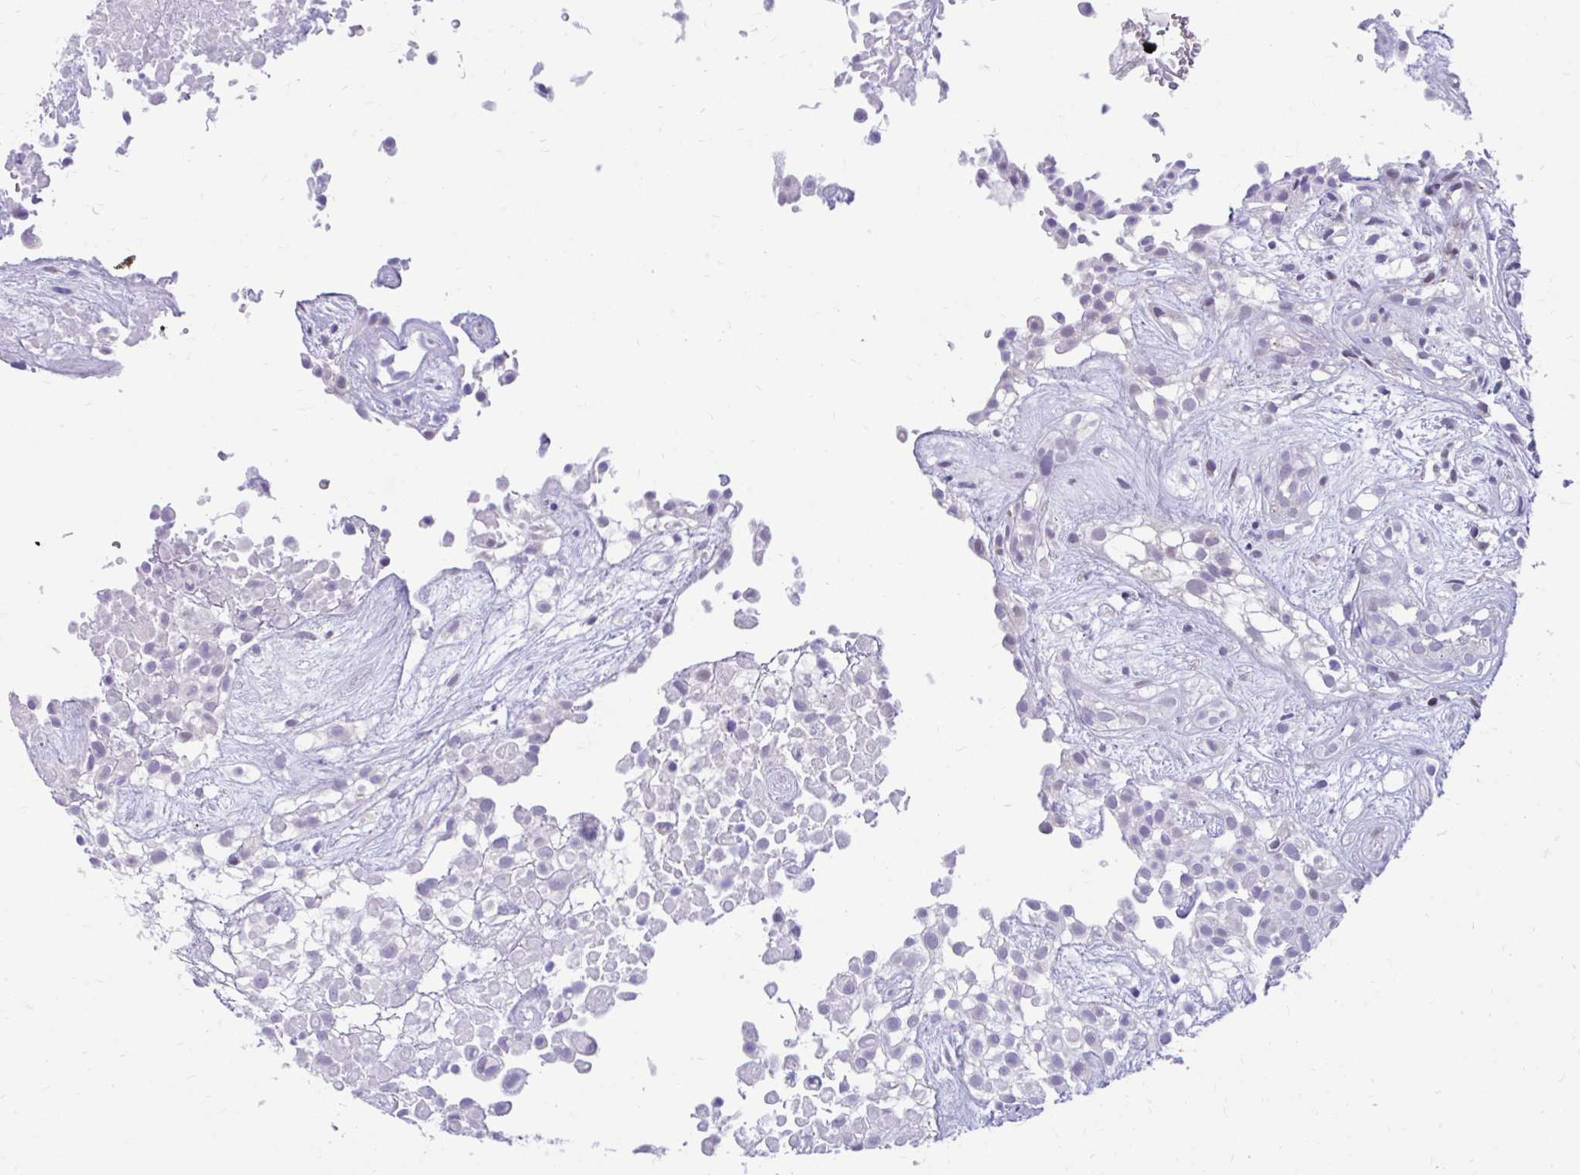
{"staining": {"intensity": "negative", "quantity": "none", "location": "none"}, "tissue": "urothelial cancer", "cell_type": "Tumor cells", "image_type": "cancer", "snomed": [{"axis": "morphology", "description": "Urothelial carcinoma, High grade"}, {"axis": "topography", "description": "Urinary bladder"}], "caption": "This is a histopathology image of IHC staining of urothelial carcinoma (high-grade), which shows no staining in tumor cells. (DAB IHC with hematoxylin counter stain).", "gene": "GLB1L2", "patient": {"sex": "male", "age": 56}}